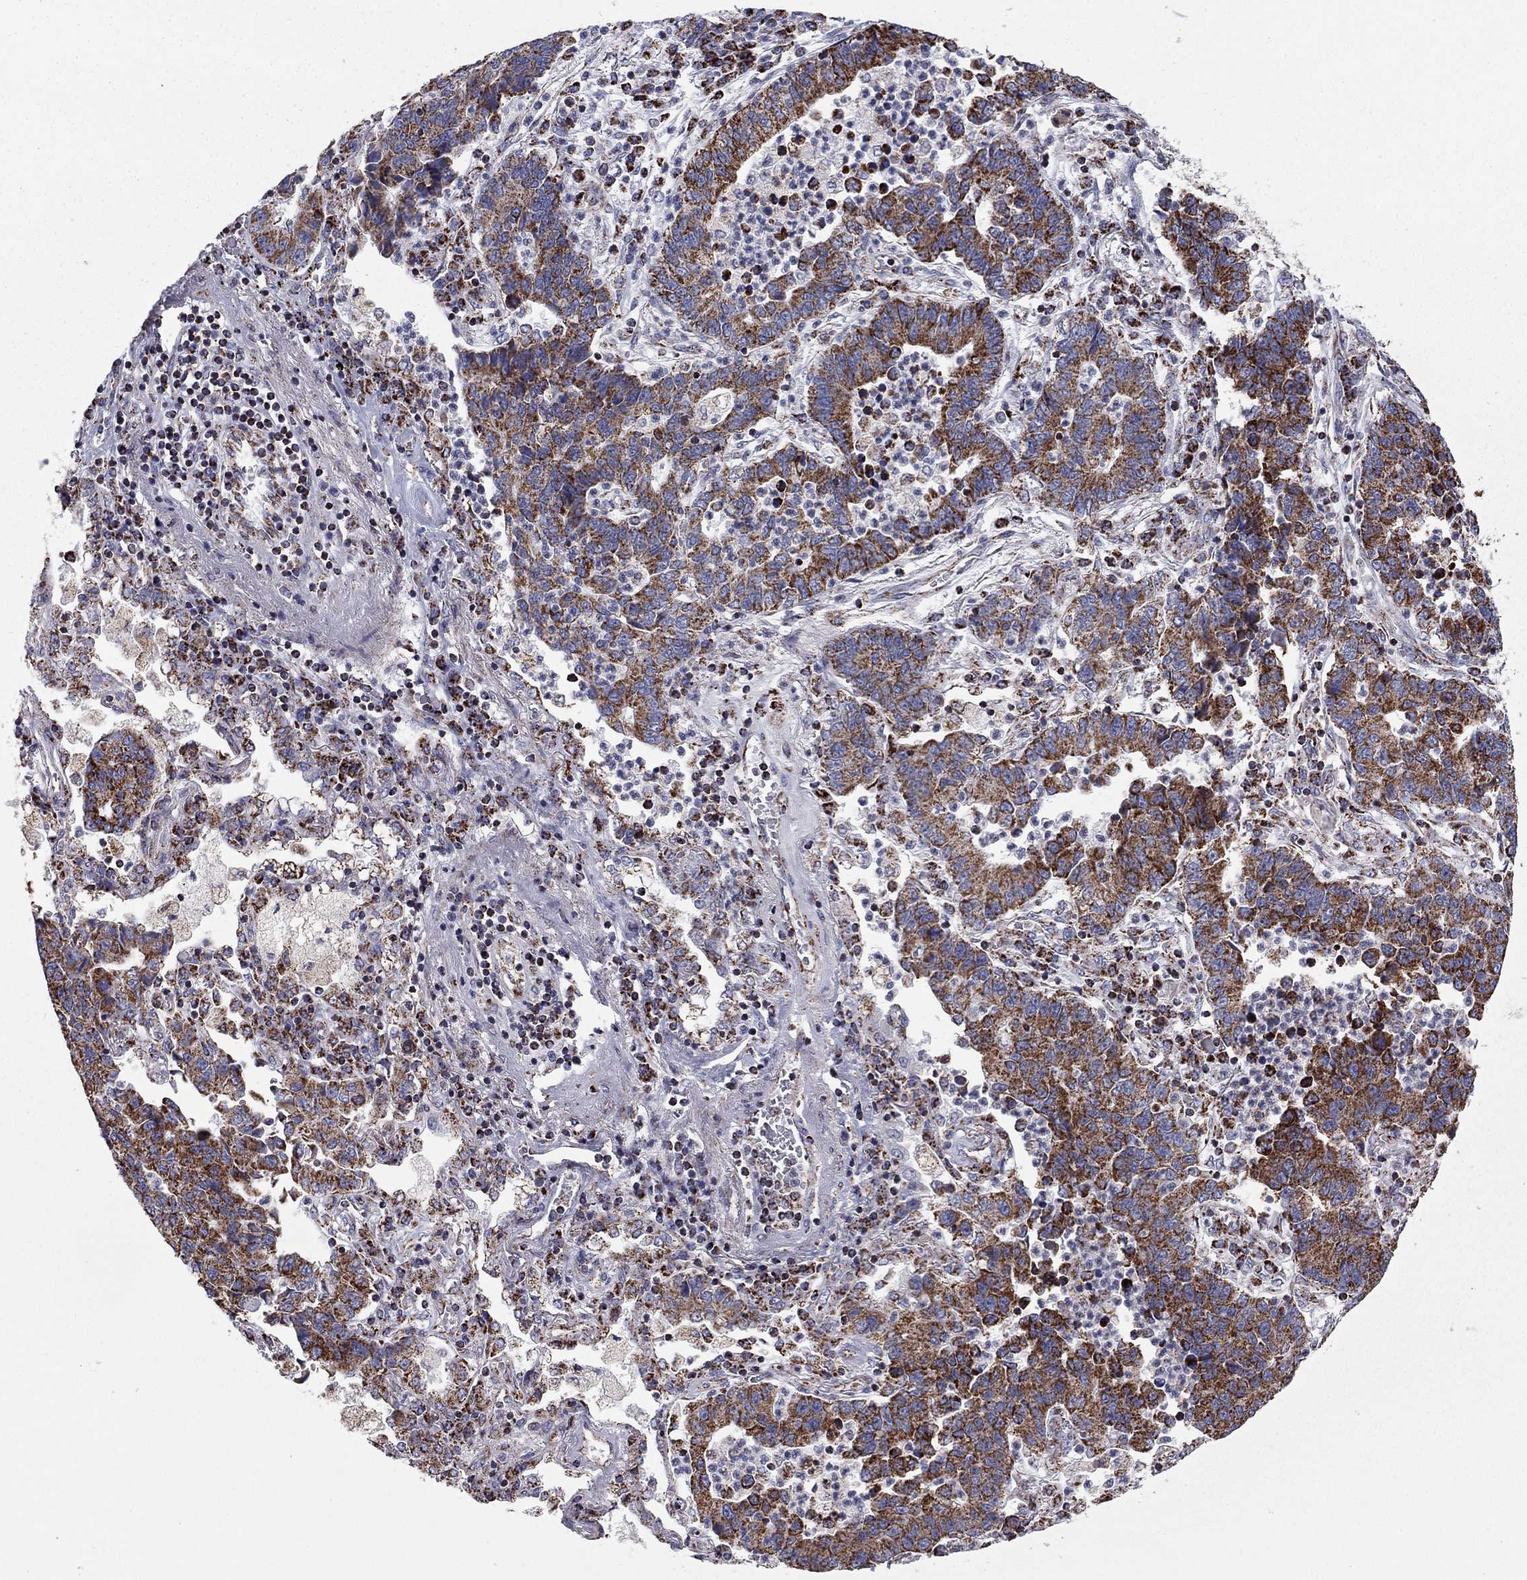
{"staining": {"intensity": "strong", "quantity": "25%-75%", "location": "cytoplasmic/membranous"}, "tissue": "lung cancer", "cell_type": "Tumor cells", "image_type": "cancer", "snomed": [{"axis": "morphology", "description": "Adenocarcinoma, NOS"}, {"axis": "topography", "description": "Lung"}], "caption": "Immunohistochemistry histopathology image of neoplastic tissue: human lung cancer stained using immunohistochemistry (IHC) reveals high levels of strong protein expression localized specifically in the cytoplasmic/membranous of tumor cells, appearing as a cytoplasmic/membranous brown color.", "gene": "NDUFV1", "patient": {"sex": "female", "age": 57}}